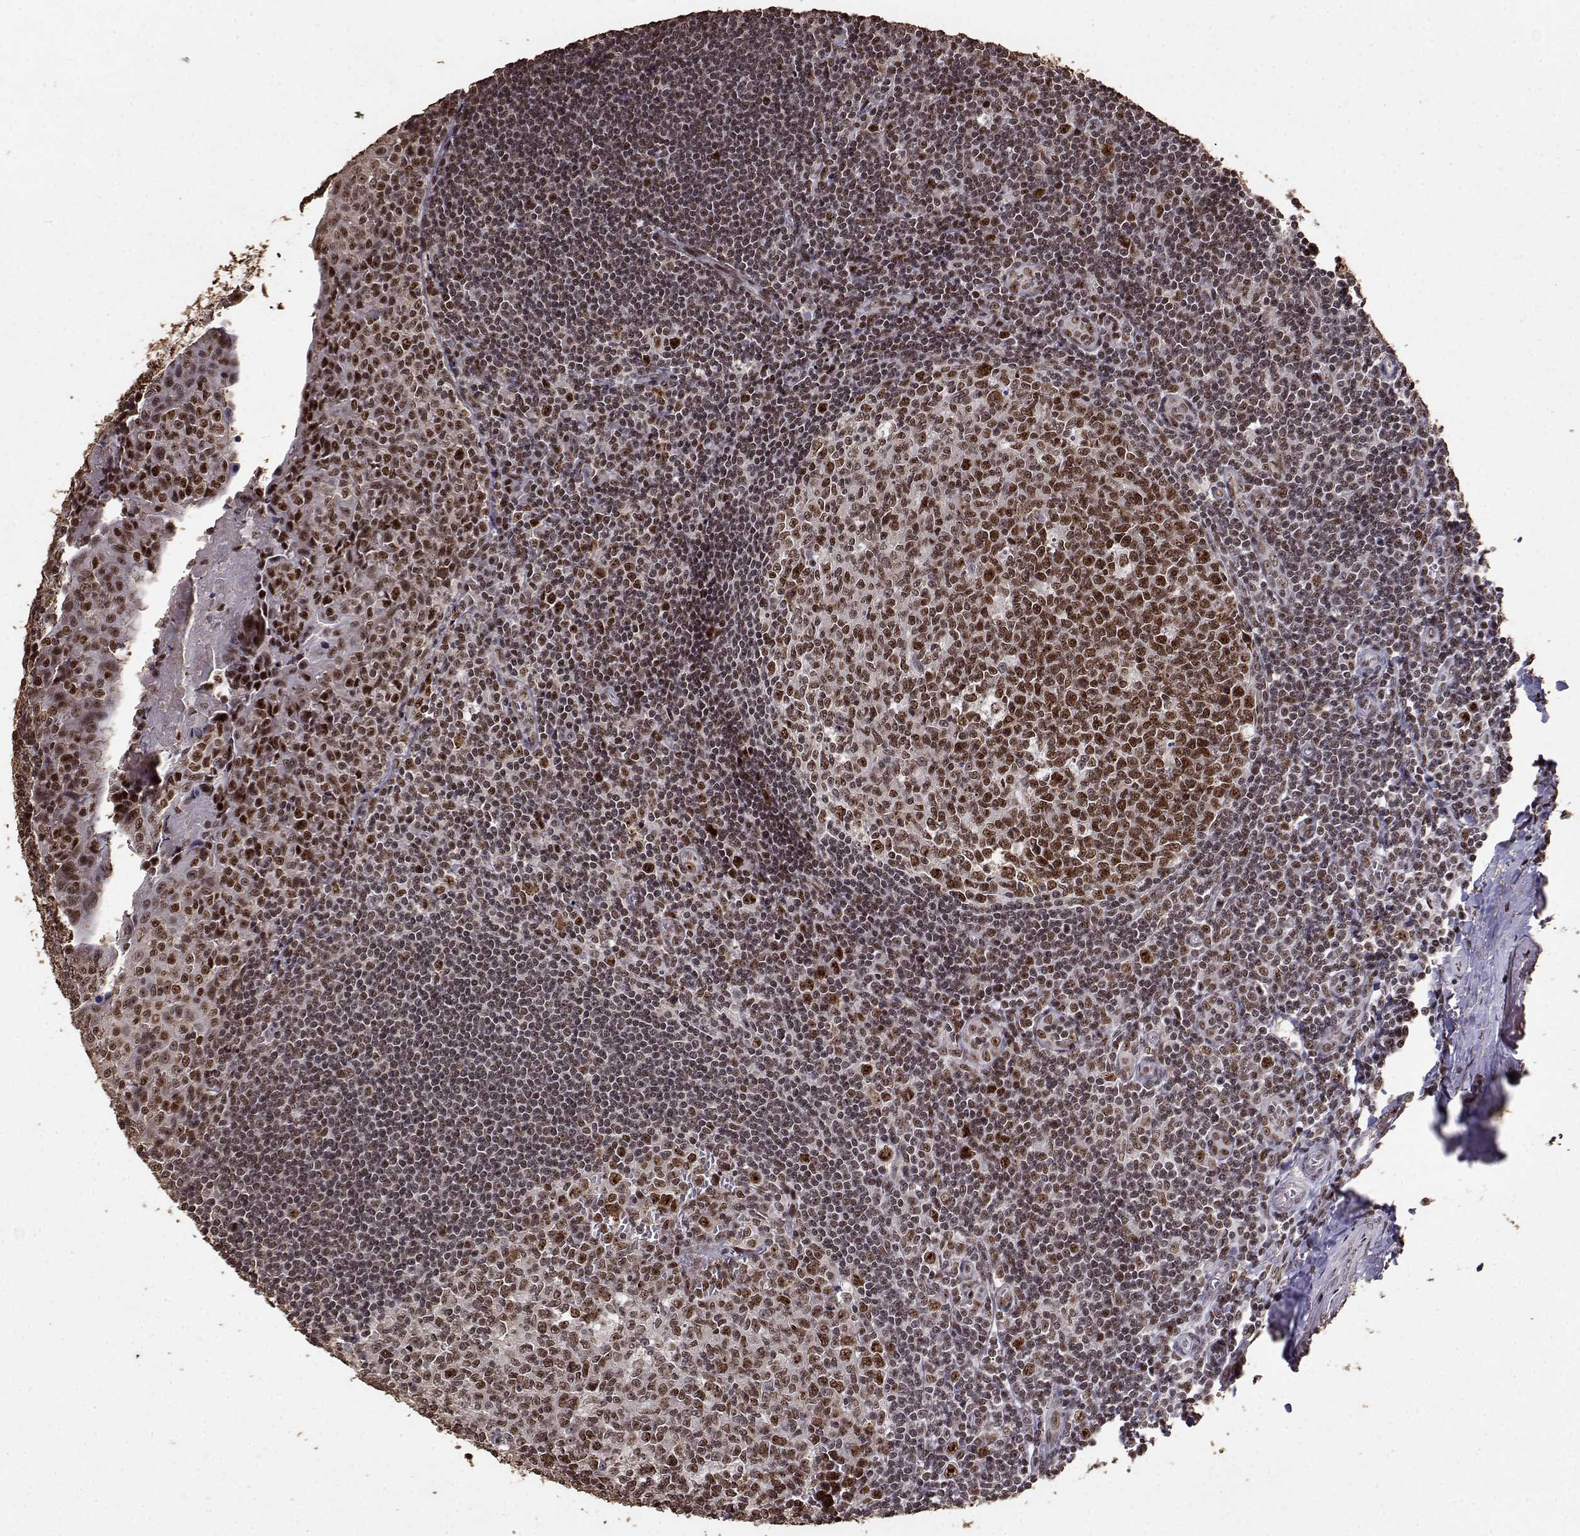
{"staining": {"intensity": "strong", "quantity": ">75%", "location": "nuclear"}, "tissue": "tonsil", "cell_type": "Germinal center cells", "image_type": "normal", "snomed": [{"axis": "morphology", "description": "Normal tissue, NOS"}, {"axis": "morphology", "description": "Inflammation, NOS"}, {"axis": "topography", "description": "Tonsil"}], "caption": "Immunohistochemical staining of unremarkable human tonsil exhibits high levels of strong nuclear staining in about >75% of germinal center cells. (DAB (3,3'-diaminobenzidine) IHC with brightfield microscopy, high magnification).", "gene": "TOE1", "patient": {"sex": "female", "age": 31}}